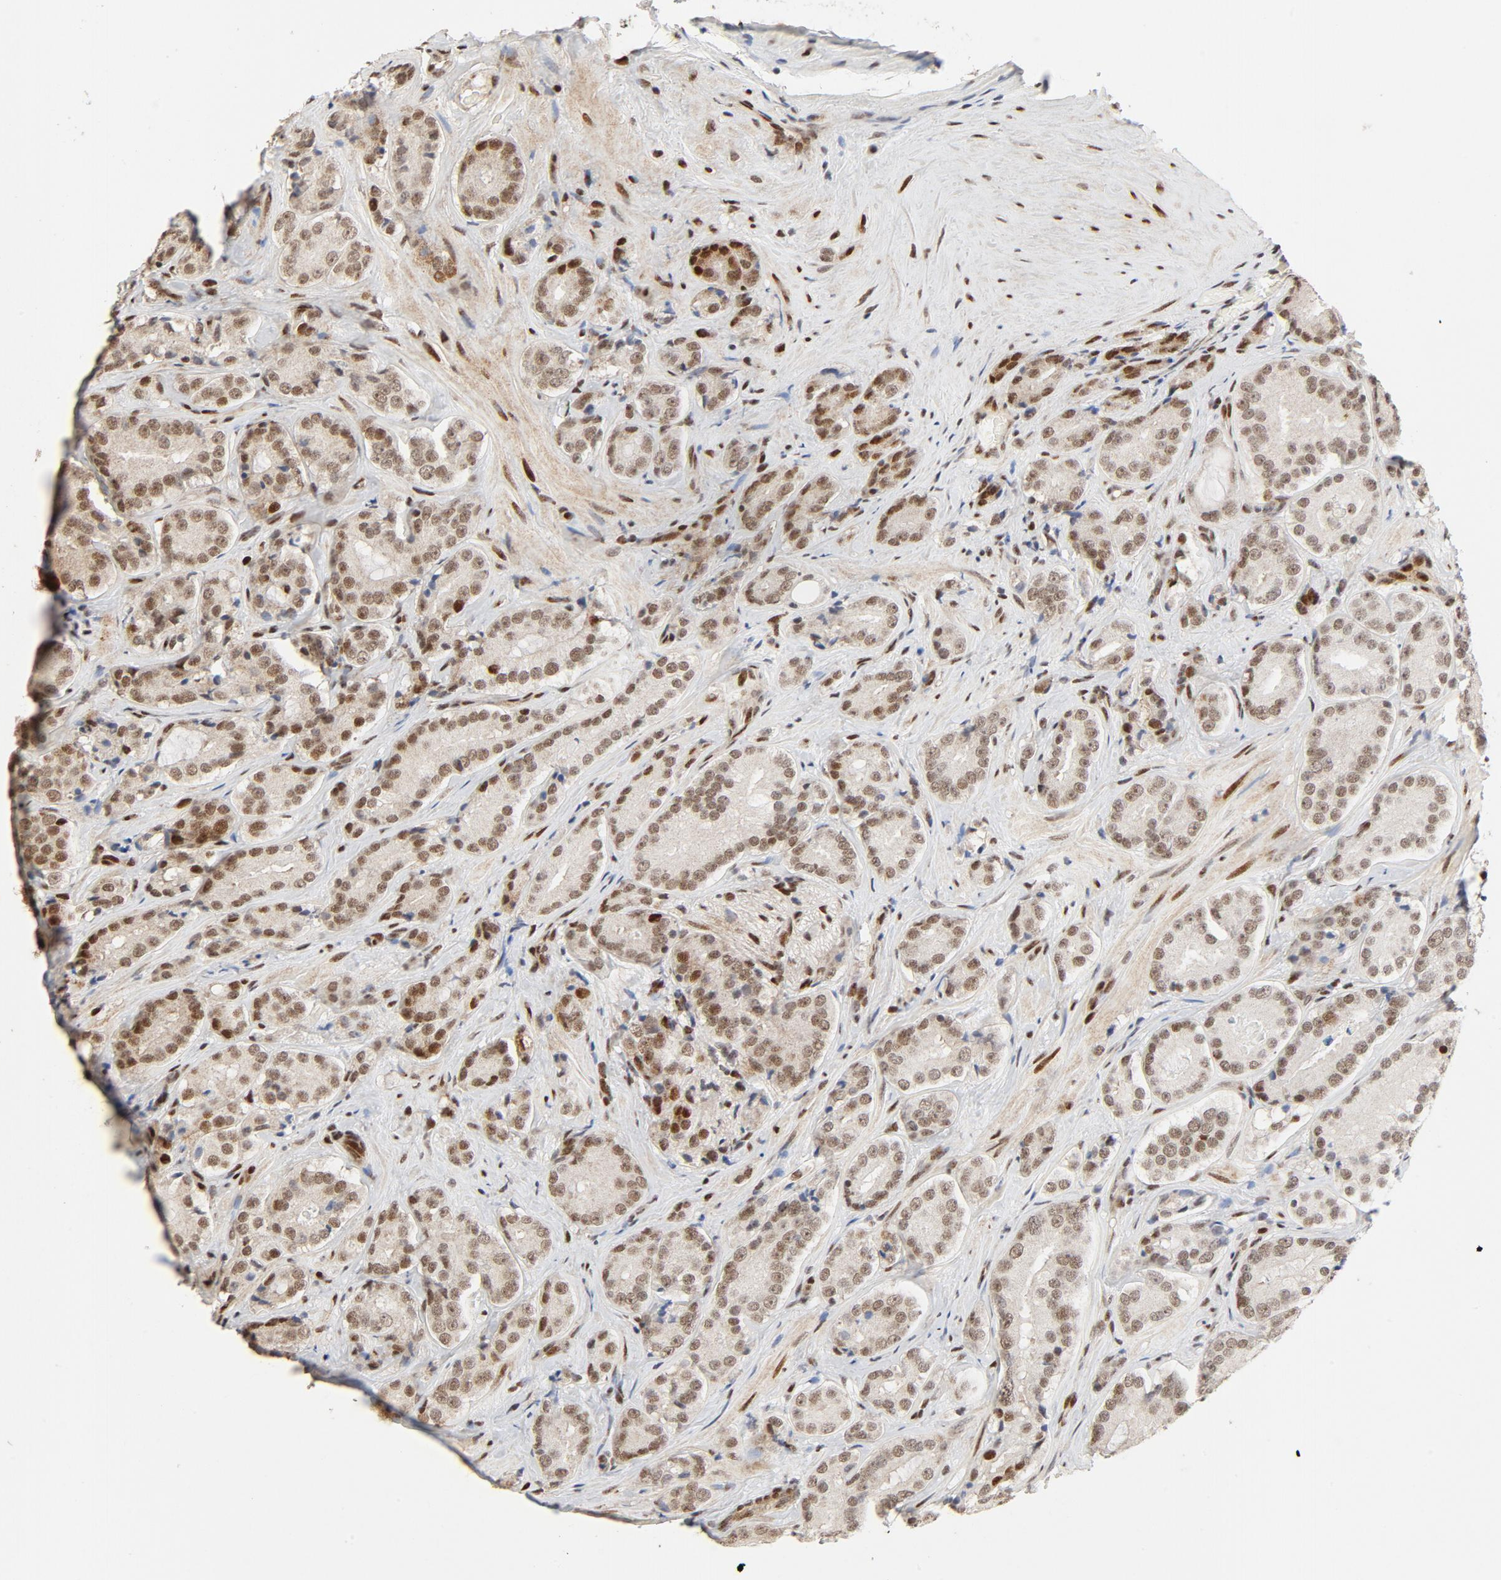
{"staining": {"intensity": "moderate", "quantity": ">75%", "location": "nuclear"}, "tissue": "prostate cancer", "cell_type": "Tumor cells", "image_type": "cancer", "snomed": [{"axis": "morphology", "description": "Adenocarcinoma, High grade"}, {"axis": "topography", "description": "Prostate"}], "caption": "Prostate cancer was stained to show a protein in brown. There is medium levels of moderate nuclear expression in about >75% of tumor cells.", "gene": "GTF2I", "patient": {"sex": "male", "age": 70}}